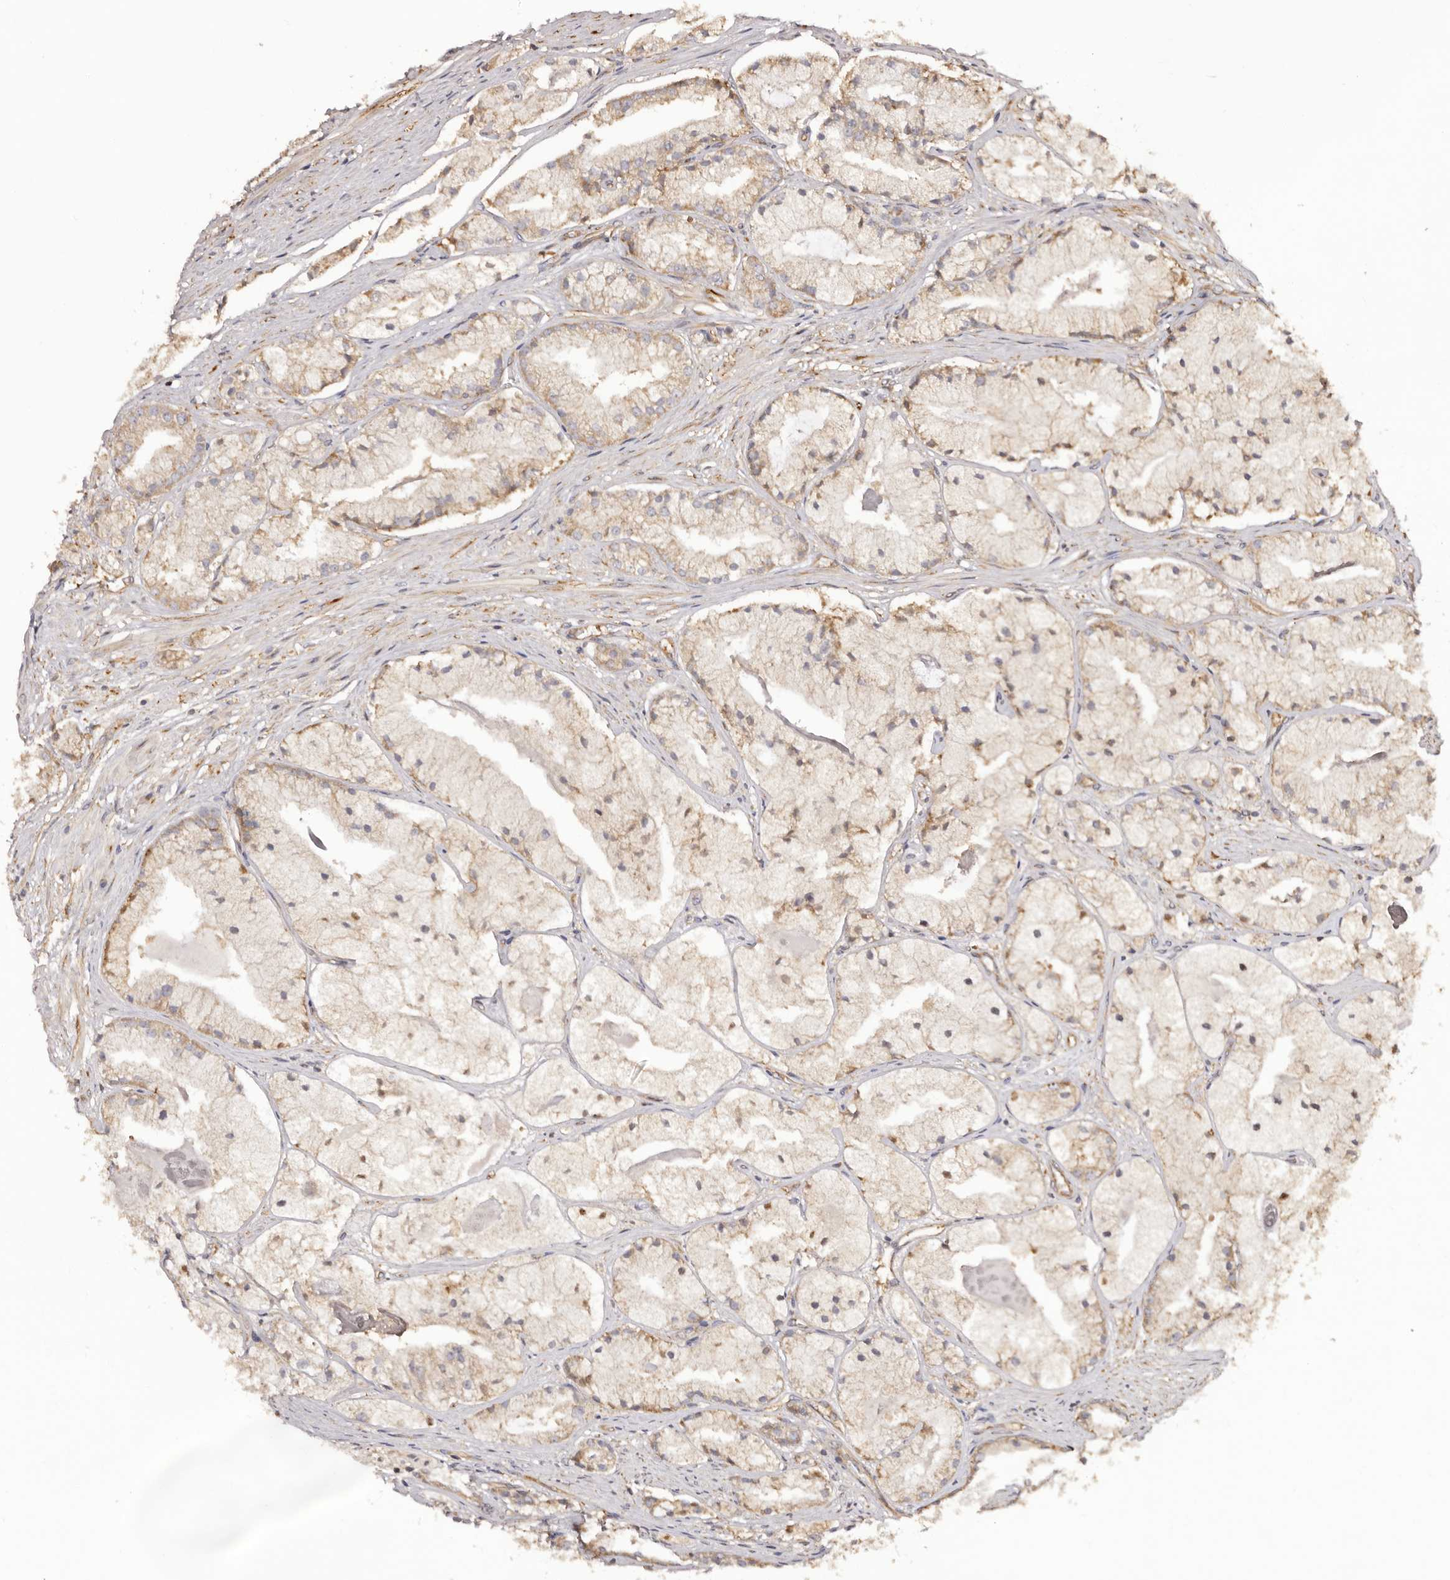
{"staining": {"intensity": "weak", "quantity": "25%-75%", "location": "cytoplasmic/membranous"}, "tissue": "prostate cancer", "cell_type": "Tumor cells", "image_type": "cancer", "snomed": [{"axis": "morphology", "description": "Adenocarcinoma, High grade"}, {"axis": "topography", "description": "Prostate"}], "caption": "Protein staining of adenocarcinoma (high-grade) (prostate) tissue exhibits weak cytoplasmic/membranous positivity in about 25%-75% of tumor cells.", "gene": "RPS6", "patient": {"sex": "male", "age": 50}}